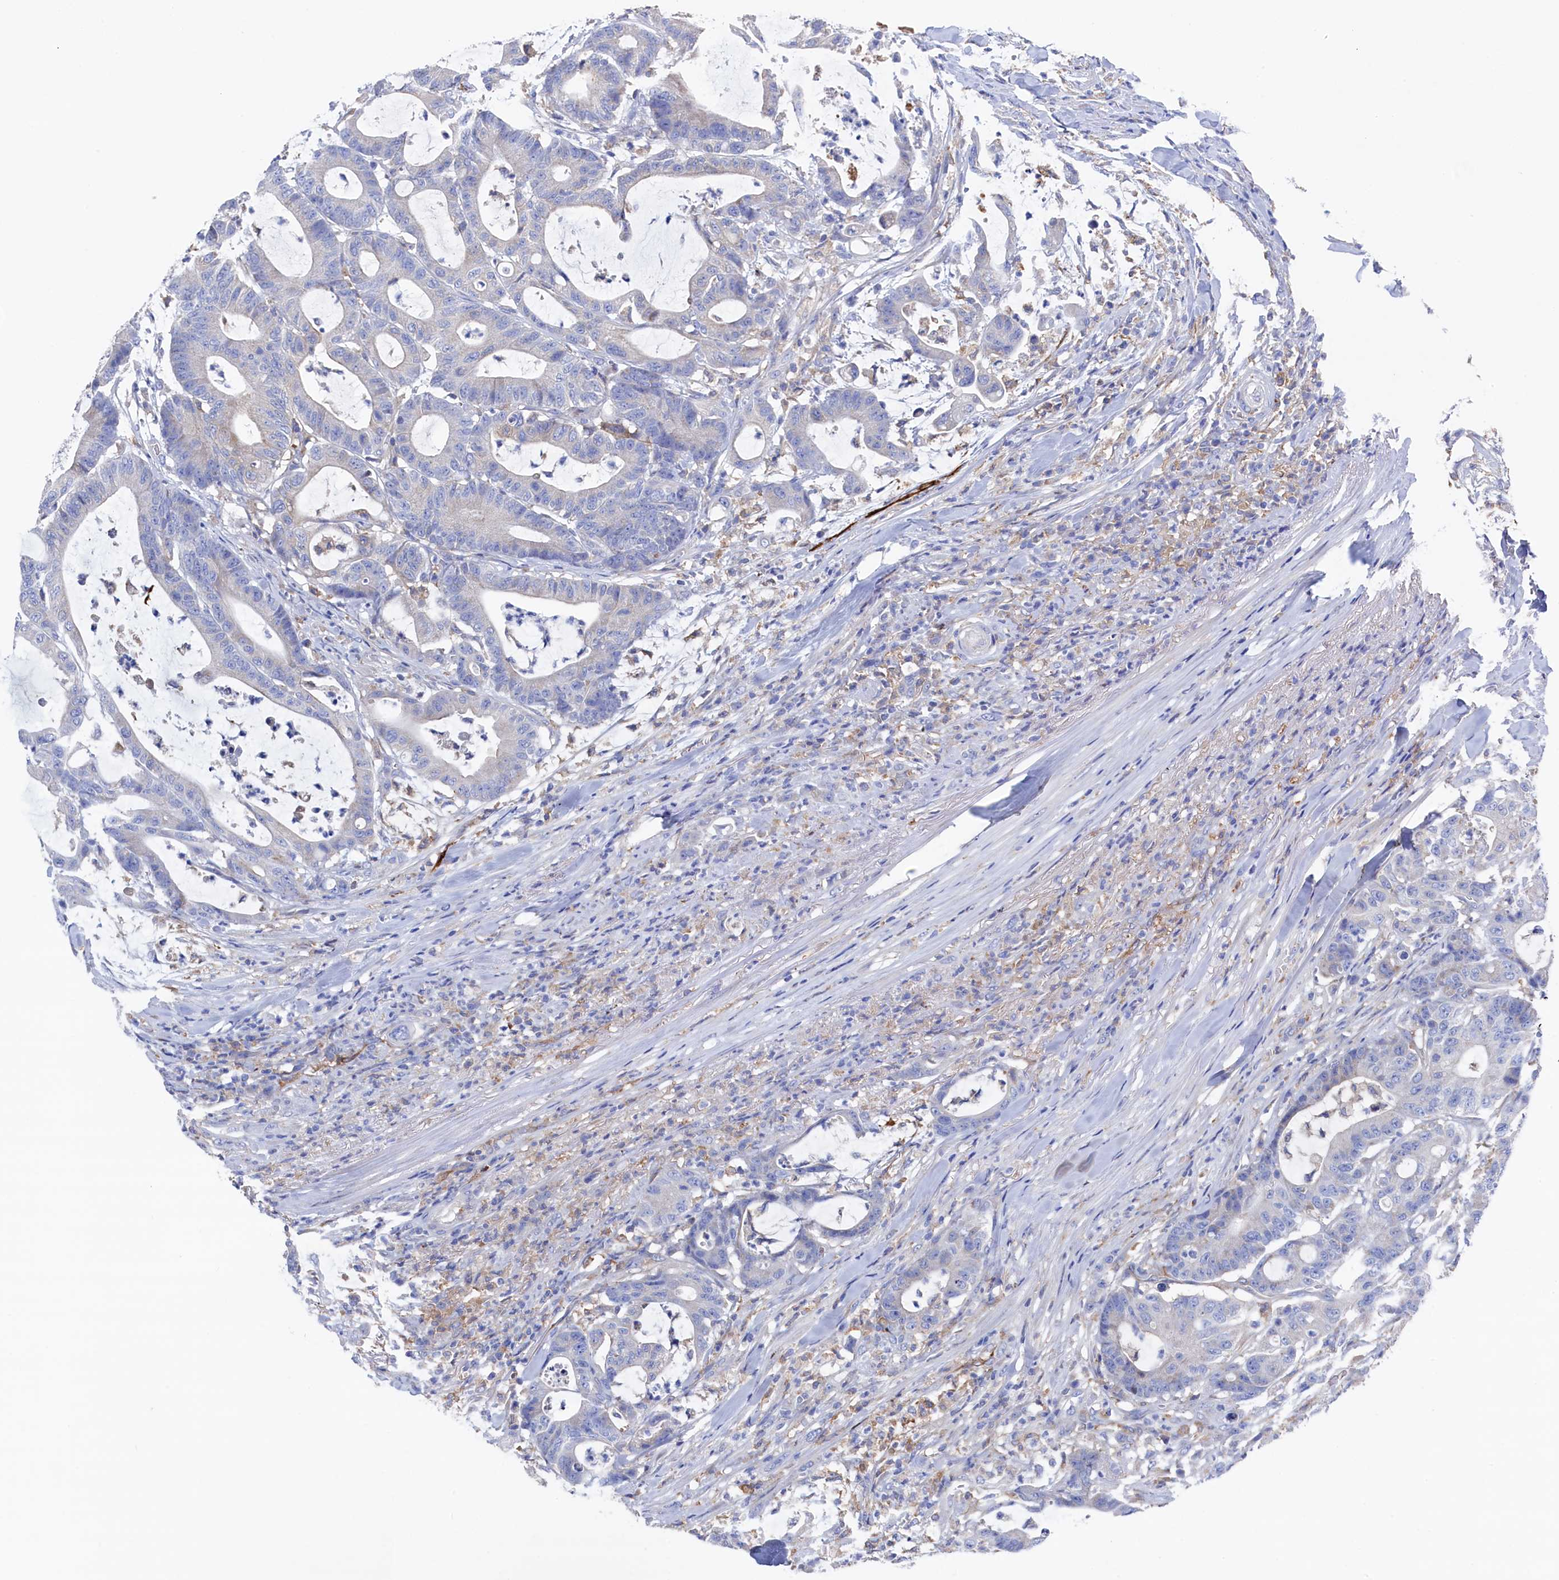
{"staining": {"intensity": "weak", "quantity": "<25%", "location": "cytoplasmic/membranous"}, "tissue": "colorectal cancer", "cell_type": "Tumor cells", "image_type": "cancer", "snomed": [{"axis": "morphology", "description": "Adenocarcinoma, NOS"}, {"axis": "topography", "description": "Colon"}], "caption": "There is no significant expression in tumor cells of colorectal cancer. Brightfield microscopy of immunohistochemistry stained with DAB (3,3'-diaminobenzidine) (brown) and hematoxylin (blue), captured at high magnification.", "gene": "C12orf73", "patient": {"sex": "female", "age": 84}}